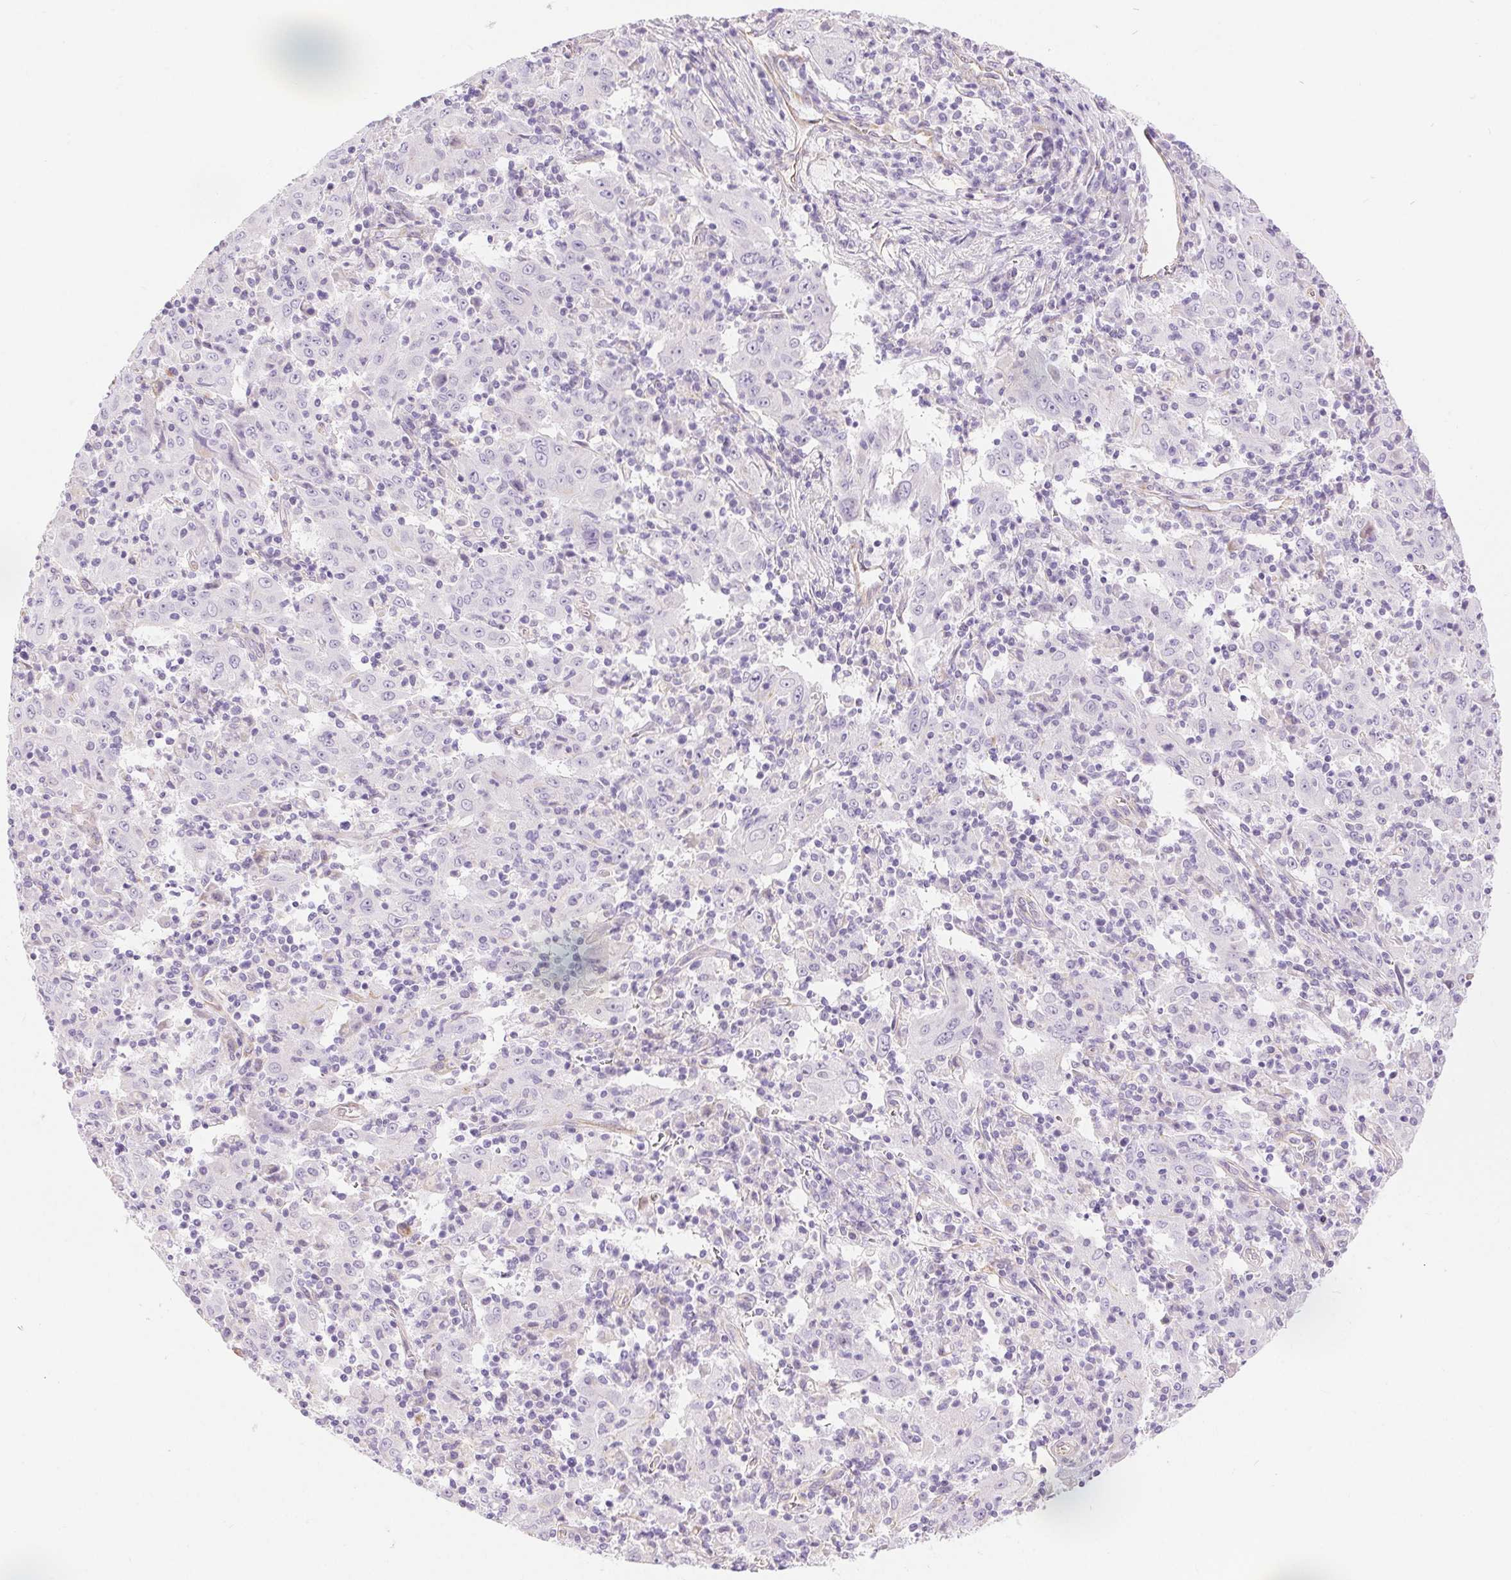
{"staining": {"intensity": "negative", "quantity": "none", "location": "none"}, "tissue": "pancreatic cancer", "cell_type": "Tumor cells", "image_type": "cancer", "snomed": [{"axis": "morphology", "description": "Adenocarcinoma, NOS"}, {"axis": "topography", "description": "Pancreas"}], "caption": "Immunohistochemical staining of human pancreatic adenocarcinoma demonstrates no significant staining in tumor cells.", "gene": "GFAP", "patient": {"sex": "male", "age": 63}}